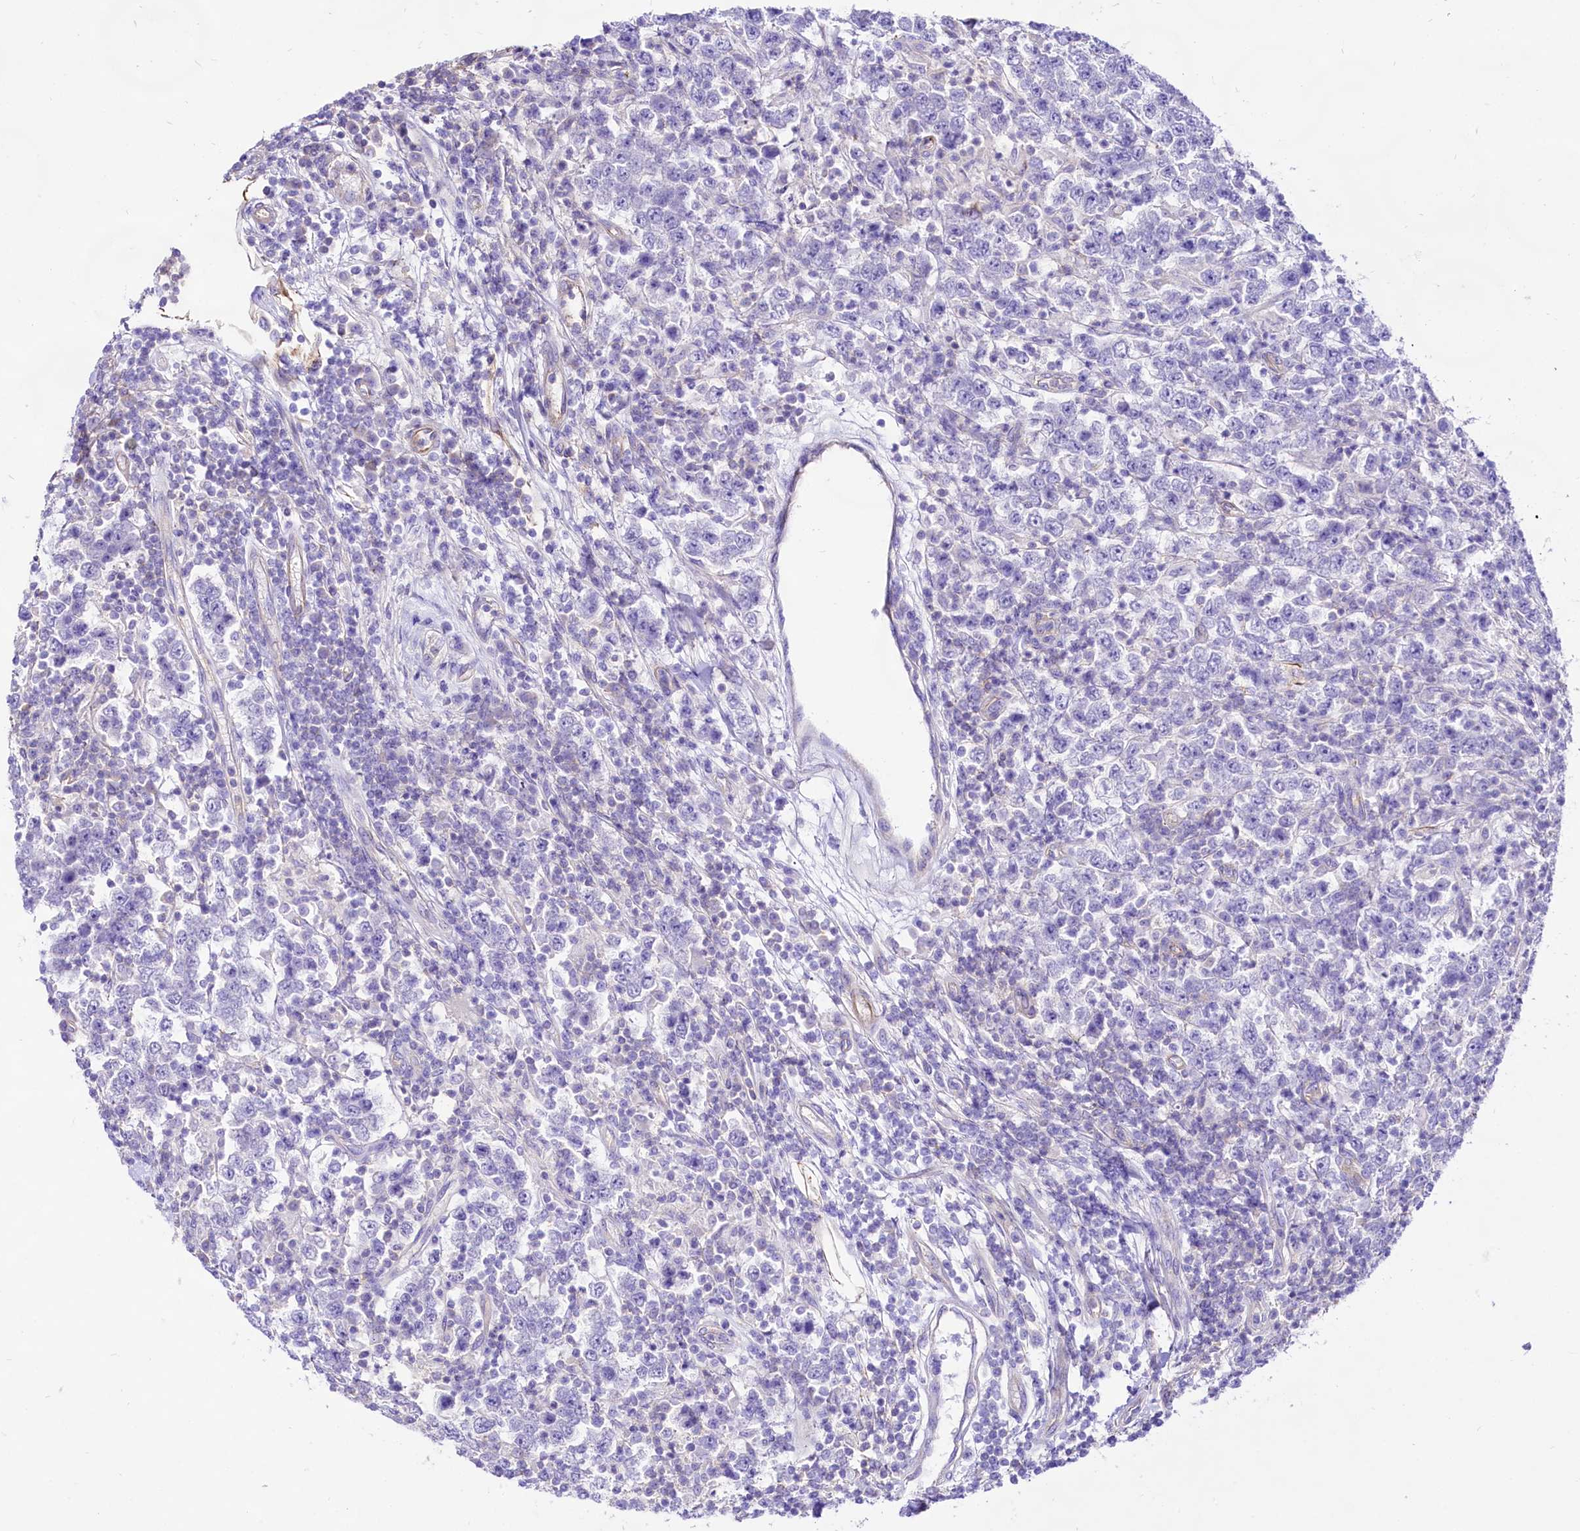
{"staining": {"intensity": "negative", "quantity": "none", "location": "none"}, "tissue": "testis cancer", "cell_type": "Tumor cells", "image_type": "cancer", "snomed": [{"axis": "morphology", "description": "Normal tissue, NOS"}, {"axis": "morphology", "description": "Urothelial carcinoma, High grade"}, {"axis": "morphology", "description": "Seminoma, NOS"}, {"axis": "morphology", "description": "Carcinoma, Embryonal, NOS"}, {"axis": "topography", "description": "Urinary bladder"}, {"axis": "topography", "description": "Testis"}], "caption": "Photomicrograph shows no significant protein positivity in tumor cells of testis cancer.", "gene": "CD99", "patient": {"sex": "male", "age": 41}}